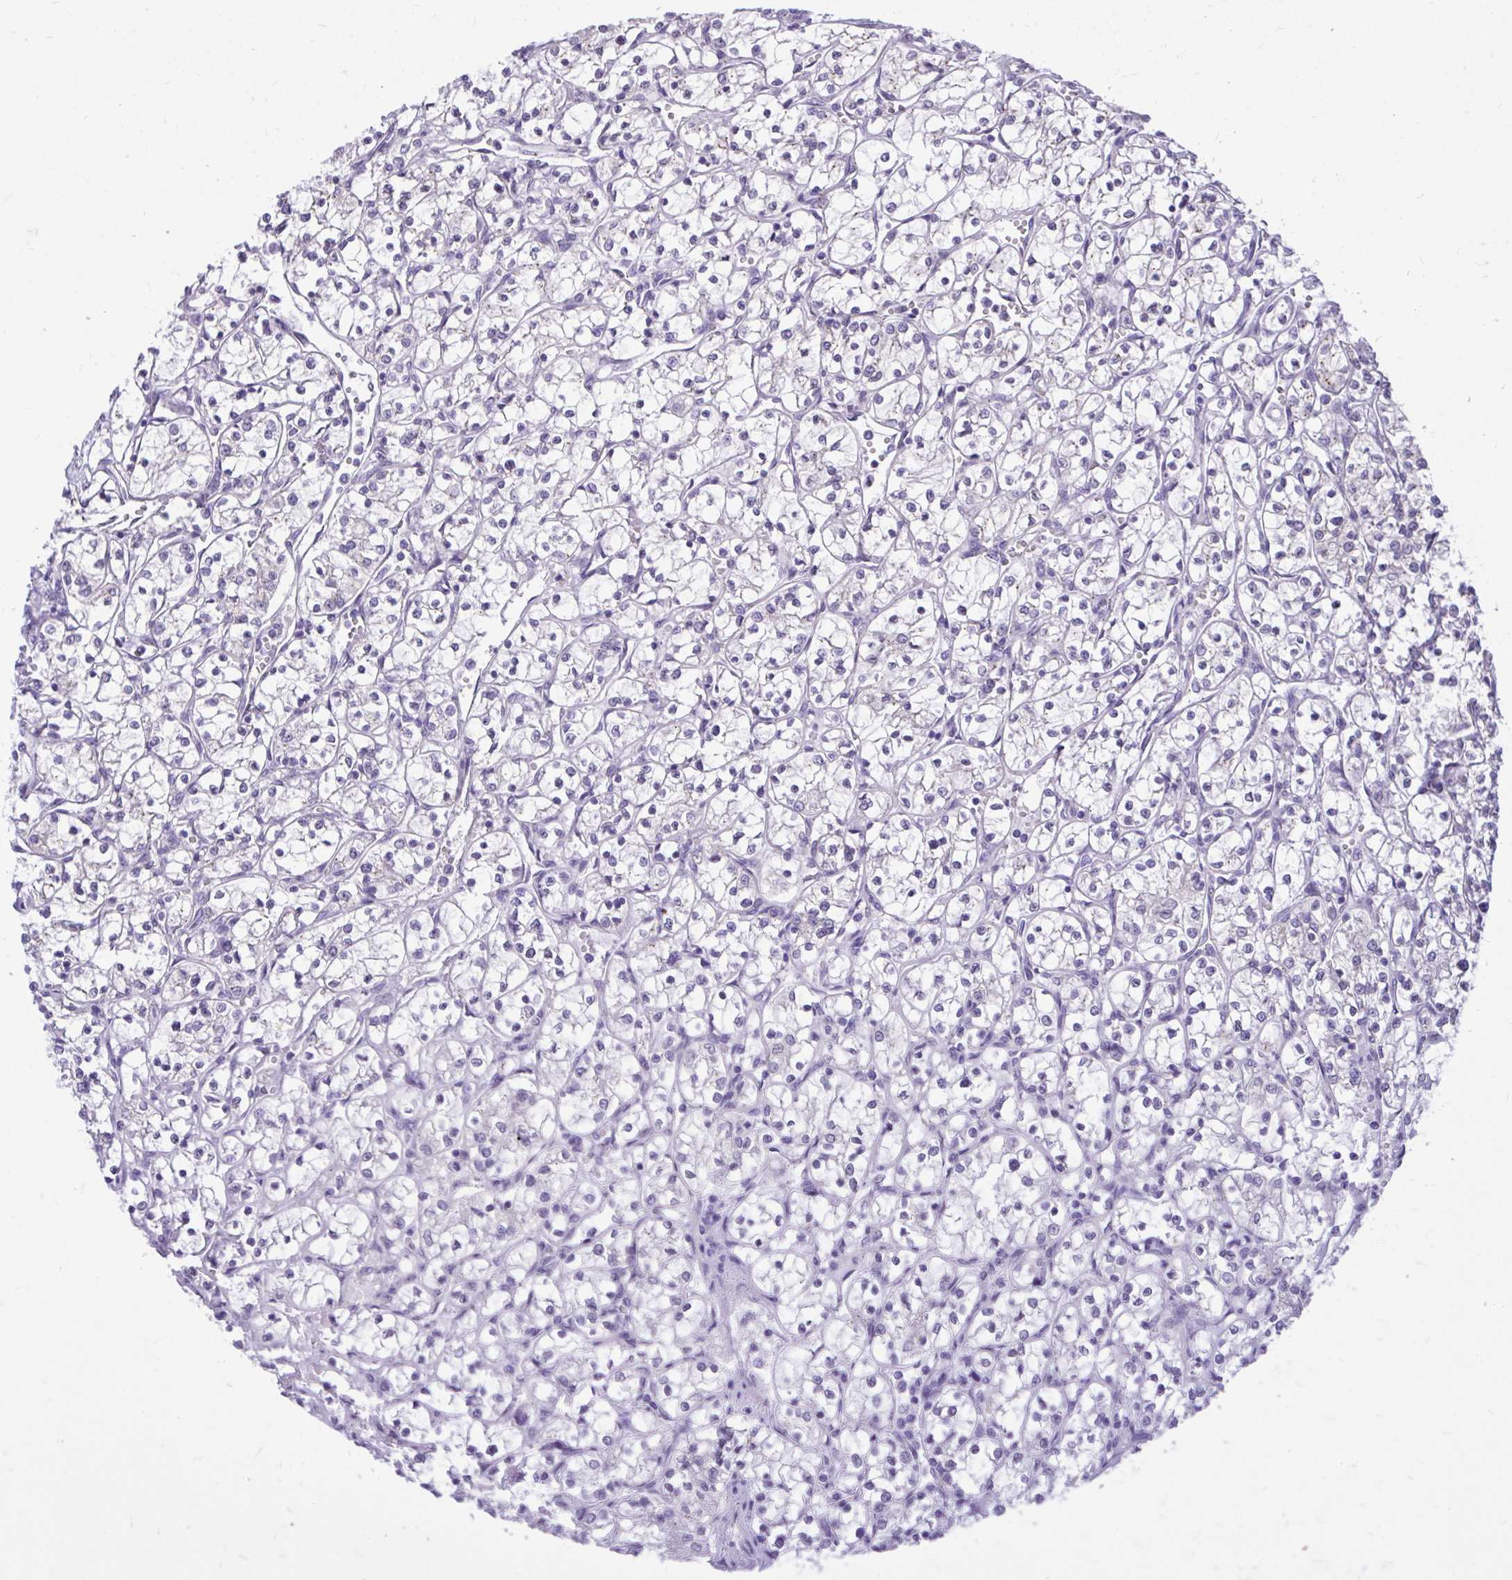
{"staining": {"intensity": "negative", "quantity": "none", "location": "none"}, "tissue": "renal cancer", "cell_type": "Tumor cells", "image_type": "cancer", "snomed": [{"axis": "morphology", "description": "Adenocarcinoma, NOS"}, {"axis": "topography", "description": "Kidney"}], "caption": "The photomicrograph reveals no significant expression in tumor cells of renal adenocarcinoma.", "gene": "CEACAM18", "patient": {"sex": "female", "age": 69}}